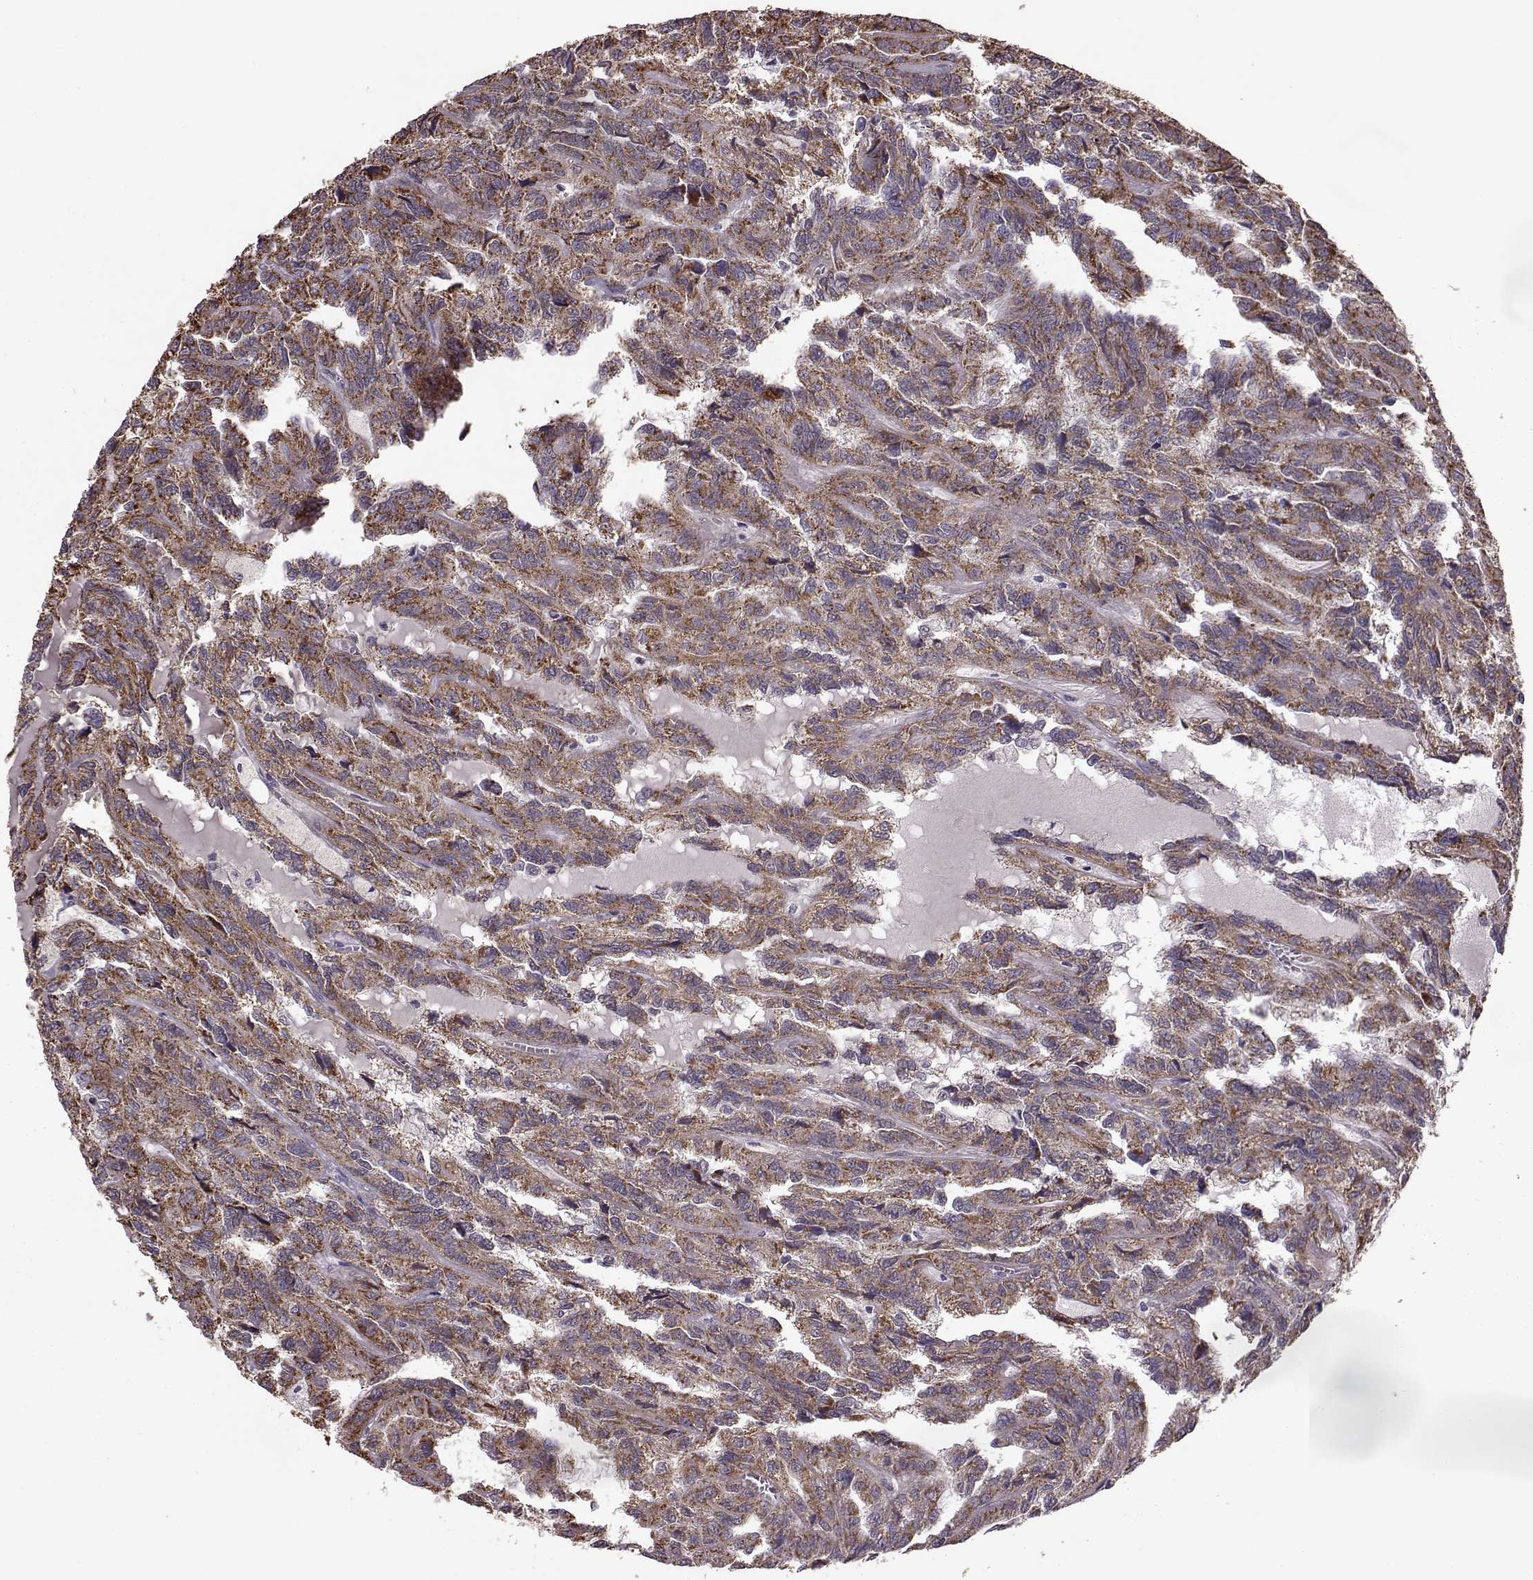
{"staining": {"intensity": "strong", "quantity": ">75%", "location": "cytoplasmic/membranous"}, "tissue": "renal cancer", "cell_type": "Tumor cells", "image_type": "cancer", "snomed": [{"axis": "morphology", "description": "Adenocarcinoma, NOS"}, {"axis": "topography", "description": "Kidney"}], "caption": "Strong cytoplasmic/membranous protein positivity is present in about >75% of tumor cells in adenocarcinoma (renal).", "gene": "PUDP", "patient": {"sex": "male", "age": 79}}